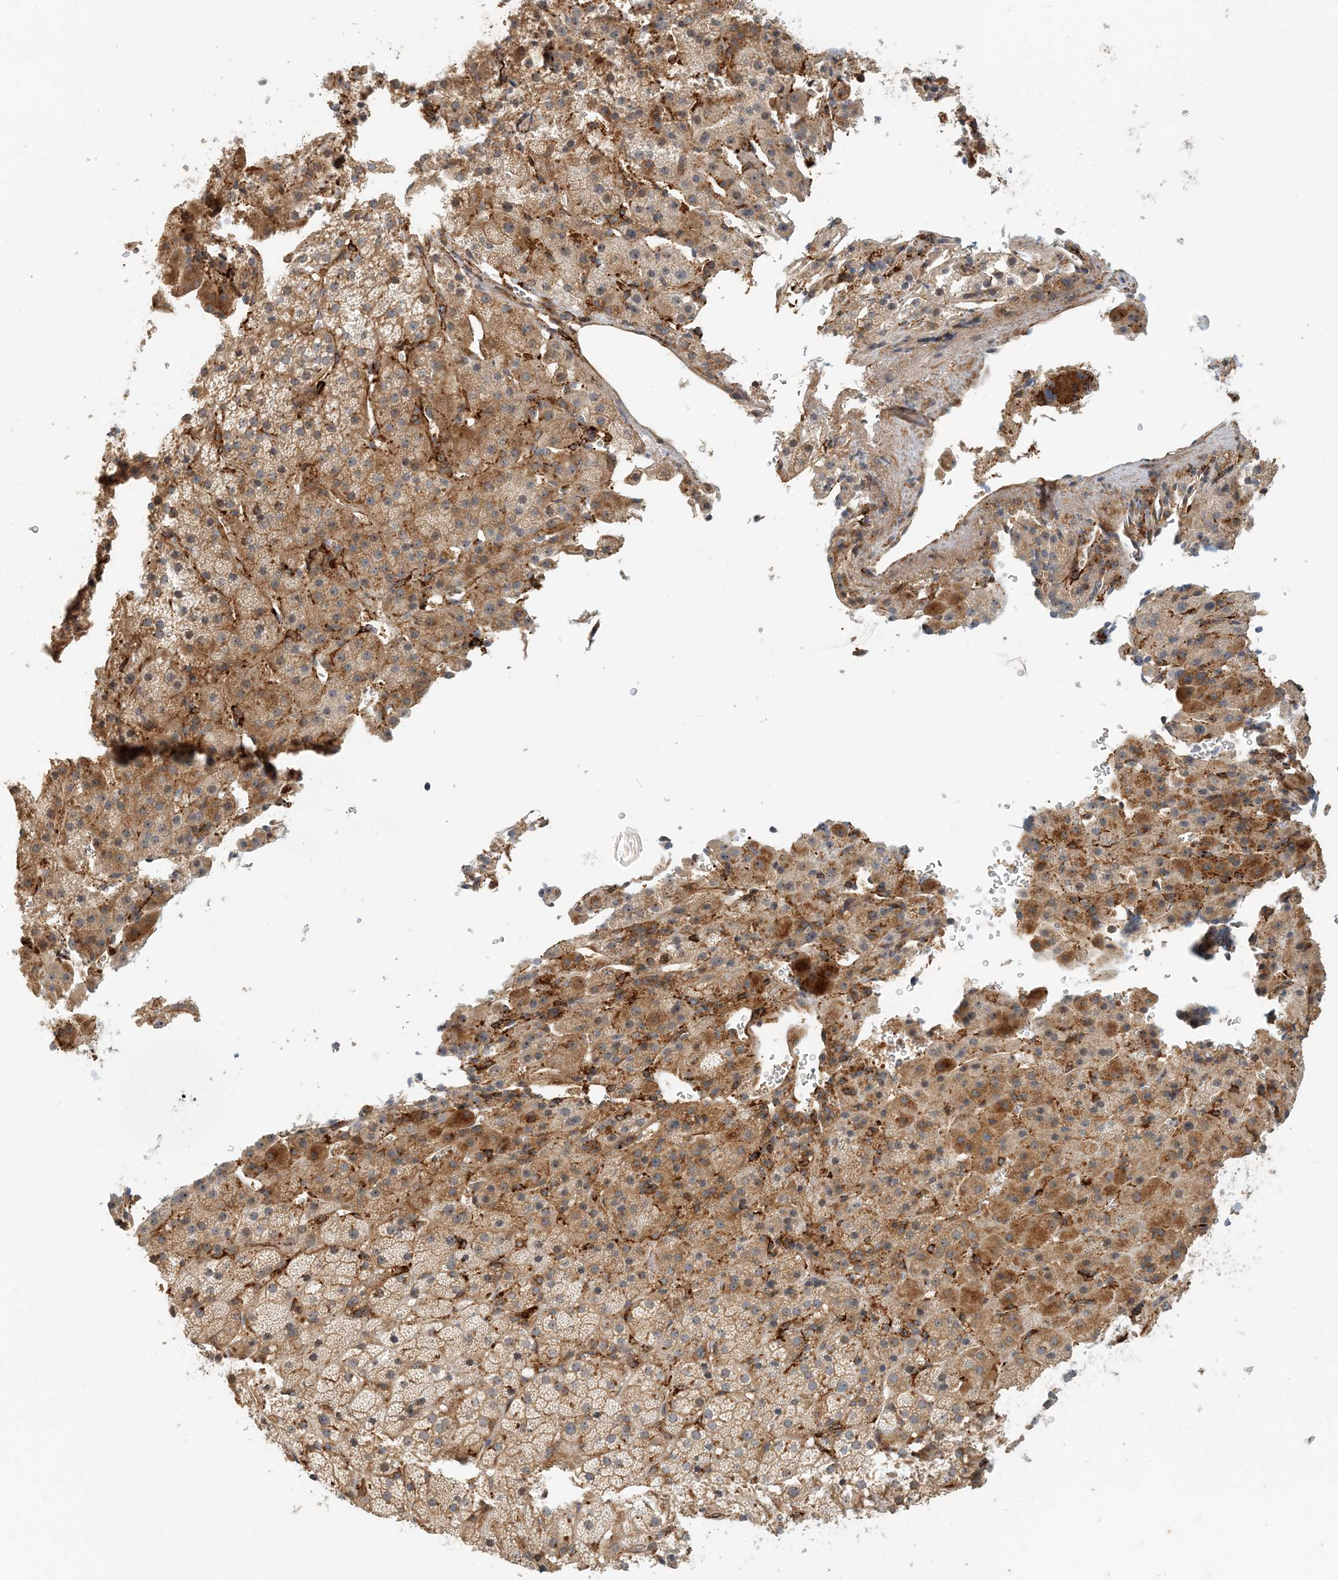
{"staining": {"intensity": "moderate", "quantity": "25%-75%", "location": "cytoplasmic/membranous"}, "tissue": "adrenal gland", "cell_type": "Glandular cells", "image_type": "normal", "snomed": [{"axis": "morphology", "description": "Normal tissue, NOS"}, {"axis": "topography", "description": "Adrenal gland"}], "caption": "About 25%-75% of glandular cells in benign human adrenal gland exhibit moderate cytoplasmic/membranous protein staining as visualized by brown immunohistochemical staining.", "gene": "COLEC11", "patient": {"sex": "female", "age": 57}}